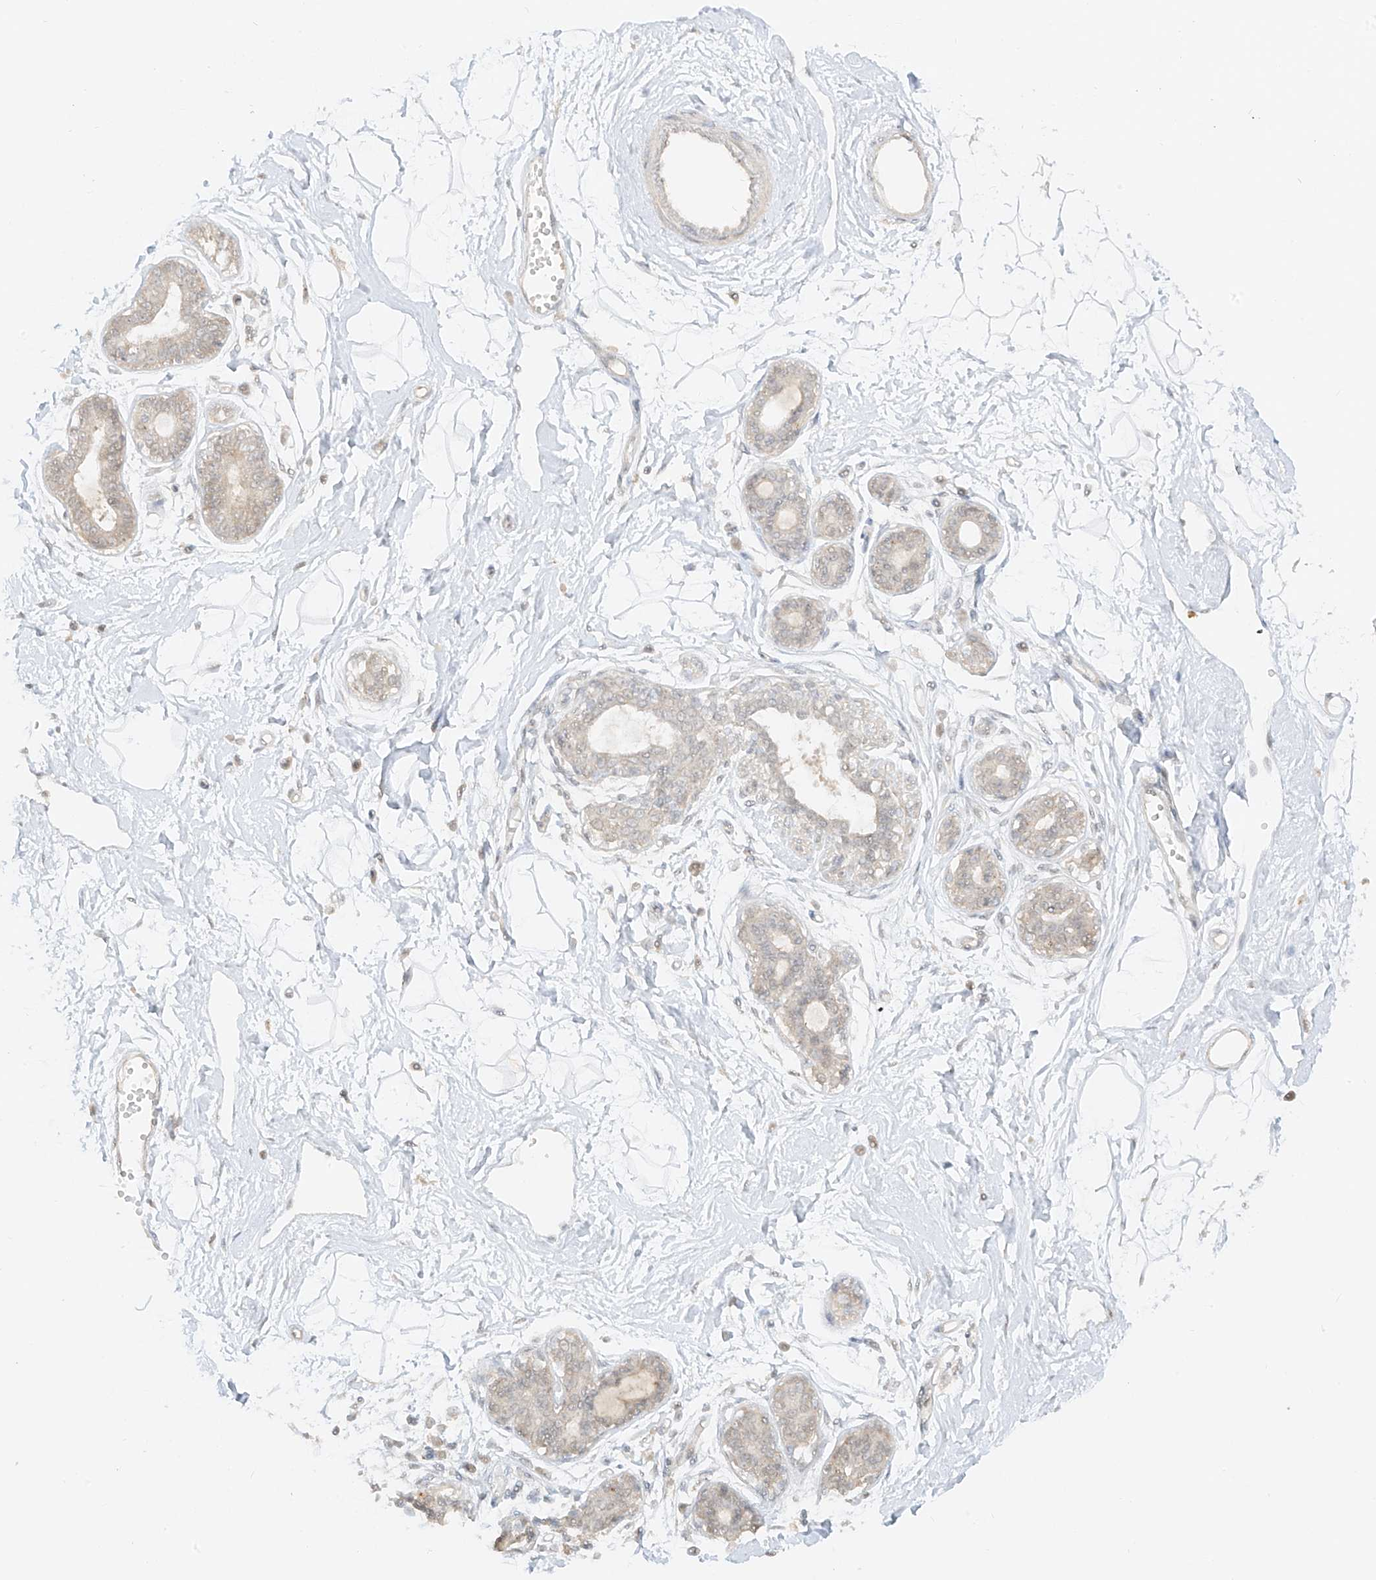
{"staining": {"intensity": "negative", "quantity": "none", "location": "none"}, "tissue": "breast", "cell_type": "Adipocytes", "image_type": "normal", "snomed": [{"axis": "morphology", "description": "Normal tissue, NOS"}, {"axis": "topography", "description": "Breast"}], "caption": "Immunohistochemical staining of normal human breast displays no significant positivity in adipocytes. Nuclei are stained in blue.", "gene": "LIPT1", "patient": {"sex": "female", "age": 45}}